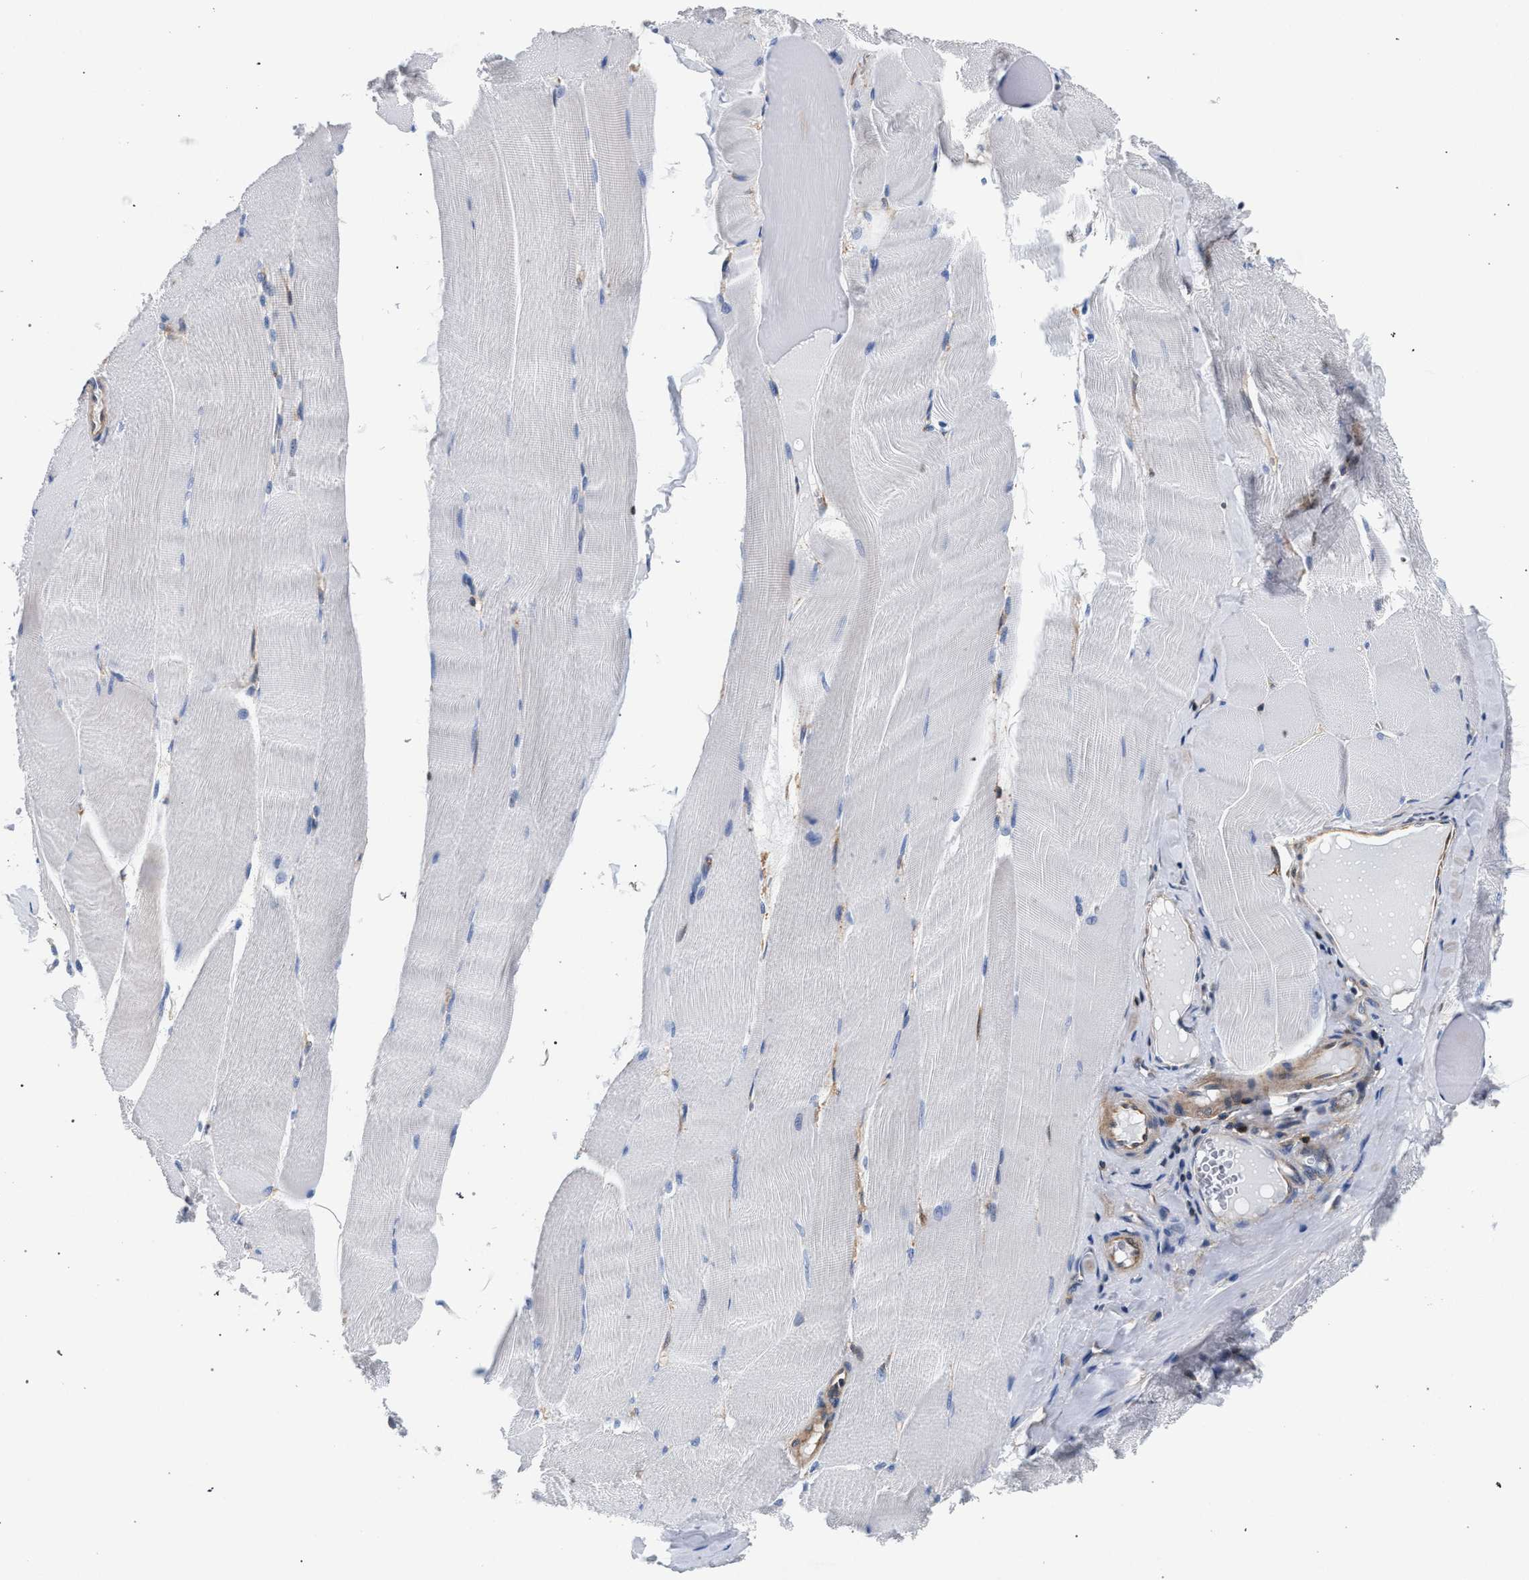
{"staining": {"intensity": "negative", "quantity": "none", "location": "none"}, "tissue": "skeletal muscle", "cell_type": "Myocytes", "image_type": "normal", "snomed": [{"axis": "morphology", "description": "Normal tissue, NOS"}, {"axis": "morphology", "description": "Squamous cell carcinoma, NOS"}, {"axis": "topography", "description": "Skeletal muscle"}], "caption": "Normal skeletal muscle was stained to show a protein in brown. There is no significant expression in myocytes.", "gene": "LASP1", "patient": {"sex": "male", "age": 51}}